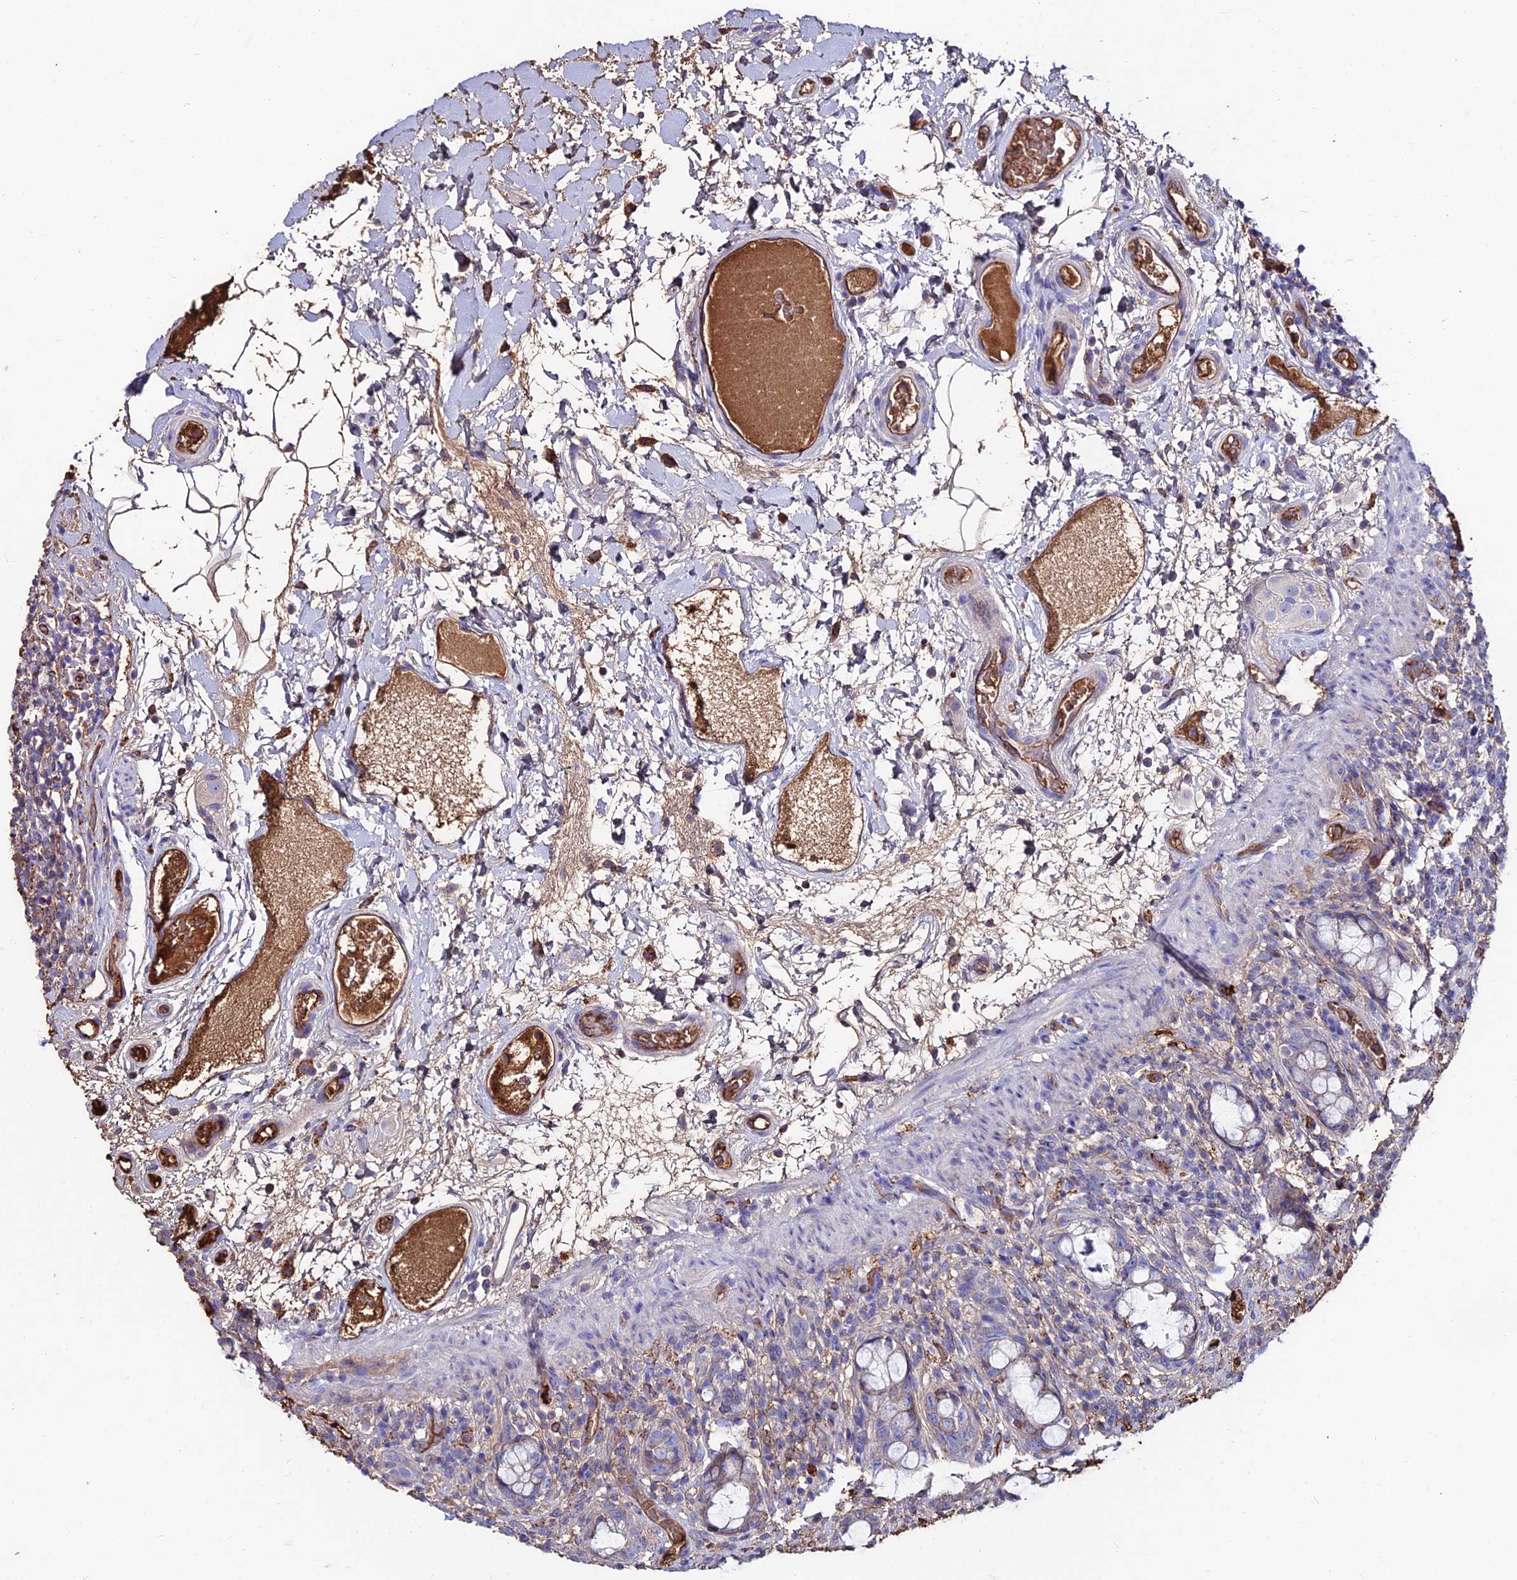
{"staining": {"intensity": "moderate", "quantity": "<25%", "location": "cytoplasmic/membranous"}, "tissue": "rectum", "cell_type": "Glandular cells", "image_type": "normal", "snomed": [{"axis": "morphology", "description": "Normal tissue, NOS"}, {"axis": "topography", "description": "Rectum"}], "caption": "Protein staining of normal rectum shows moderate cytoplasmic/membranous positivity in about <25% of glandular cells.", "gene": "SLC25A16", "patient": {"sex": "female", "age": 57}}